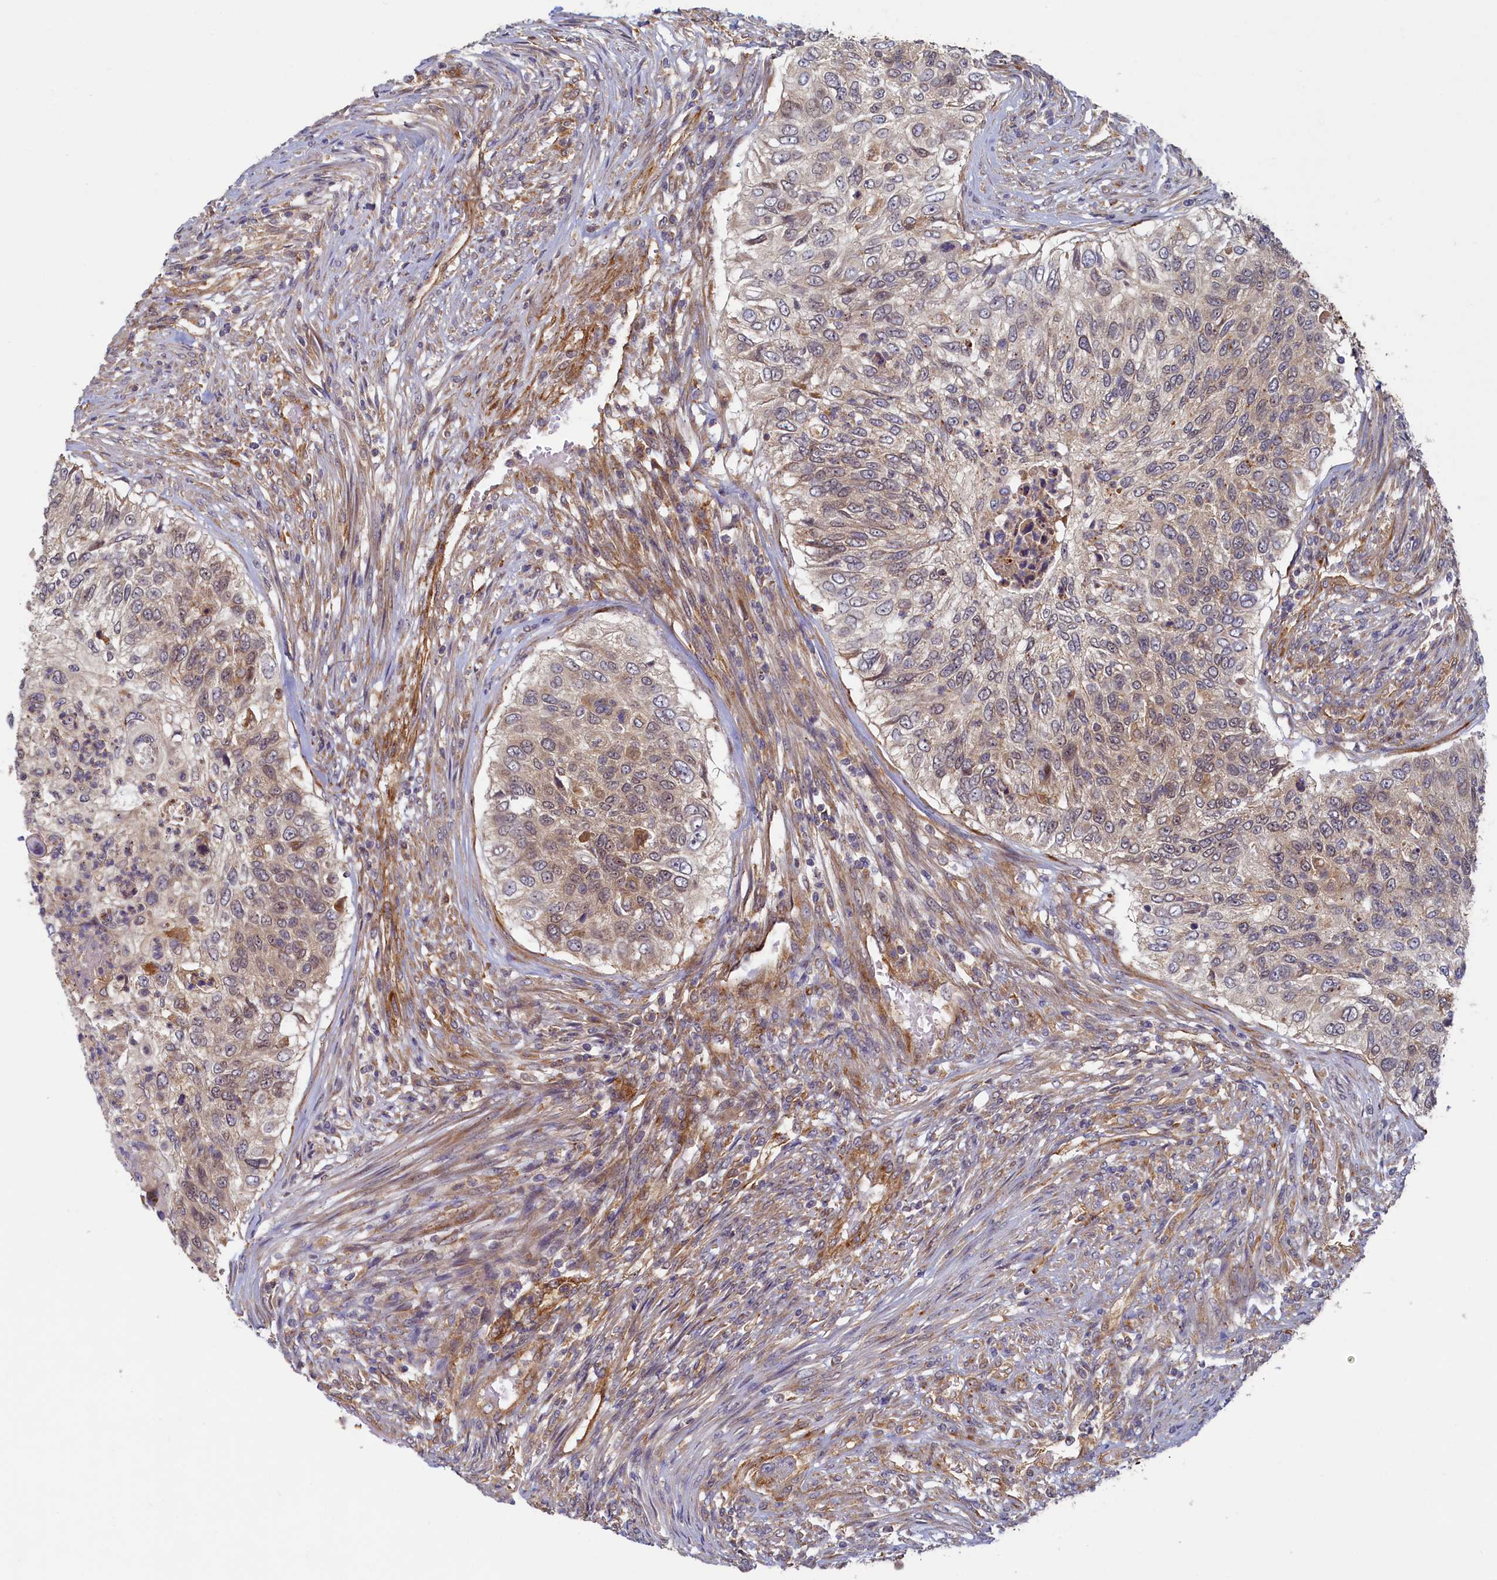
{"staining": {"intensity": "weak", "quantity": "25%-75%", "location": "cytoplasmic/membranous,nuclear"}, "tissue": "urothelial cancer", "cell_type": "Tumor cells", "image_type": "cancer", "snomed": [{"axis": "morphology", "description": "Urothelial carcinoma, High grade"}, {"axis": "topography", "description": "Urinary bladder"}], "caption": "IHC (DAB (3,3'-diaminobenzidine)) staining of high-grade urothelial carcinoma displays weak cytoplasmic/membranous and nuclear protein expression in approximately 25%-75% of tumor cells.", "gene": "STX12", "patient": {"sex": "female", "age": 60}}